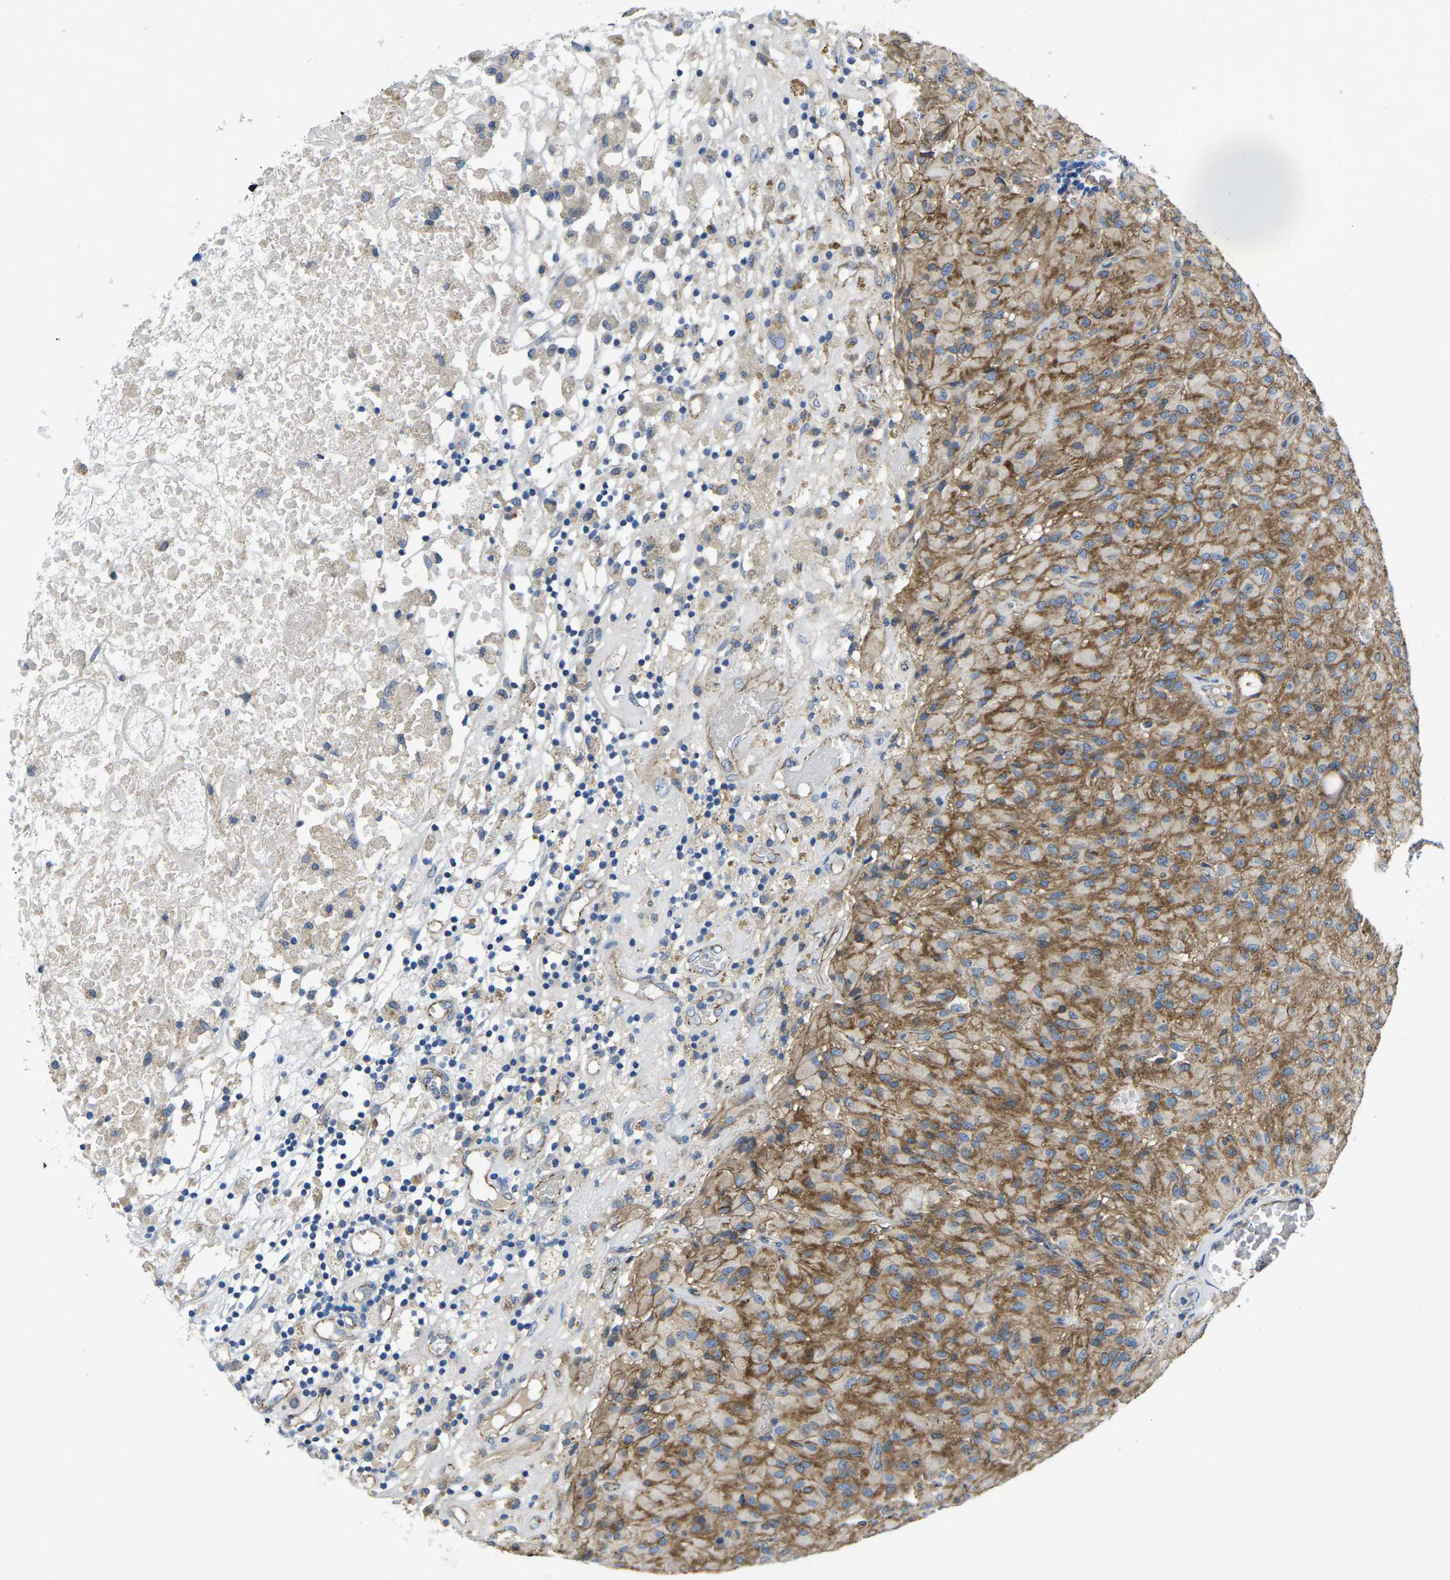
{"staining": {"intensity": "moderate", "quantity": "25%-75%", "location": "cytoplasmic/membranous"}, "tissue": "glioma", "cell_type": "Tumor cells", "image_type": "cancer", "snomed": [{"axis": "morphology", "description": "Glioma, malignant, High grade"}, {"axis": "topography", "description": "Brain"}], "caption": "Immunohistochemical staining of human glioma reveals moderate cytoplasmic/membranous protein staining in approximately 25%-75% of tumor cells.", "gene": "CTNND1", "patient": {"sex": "female", "age": 59}}